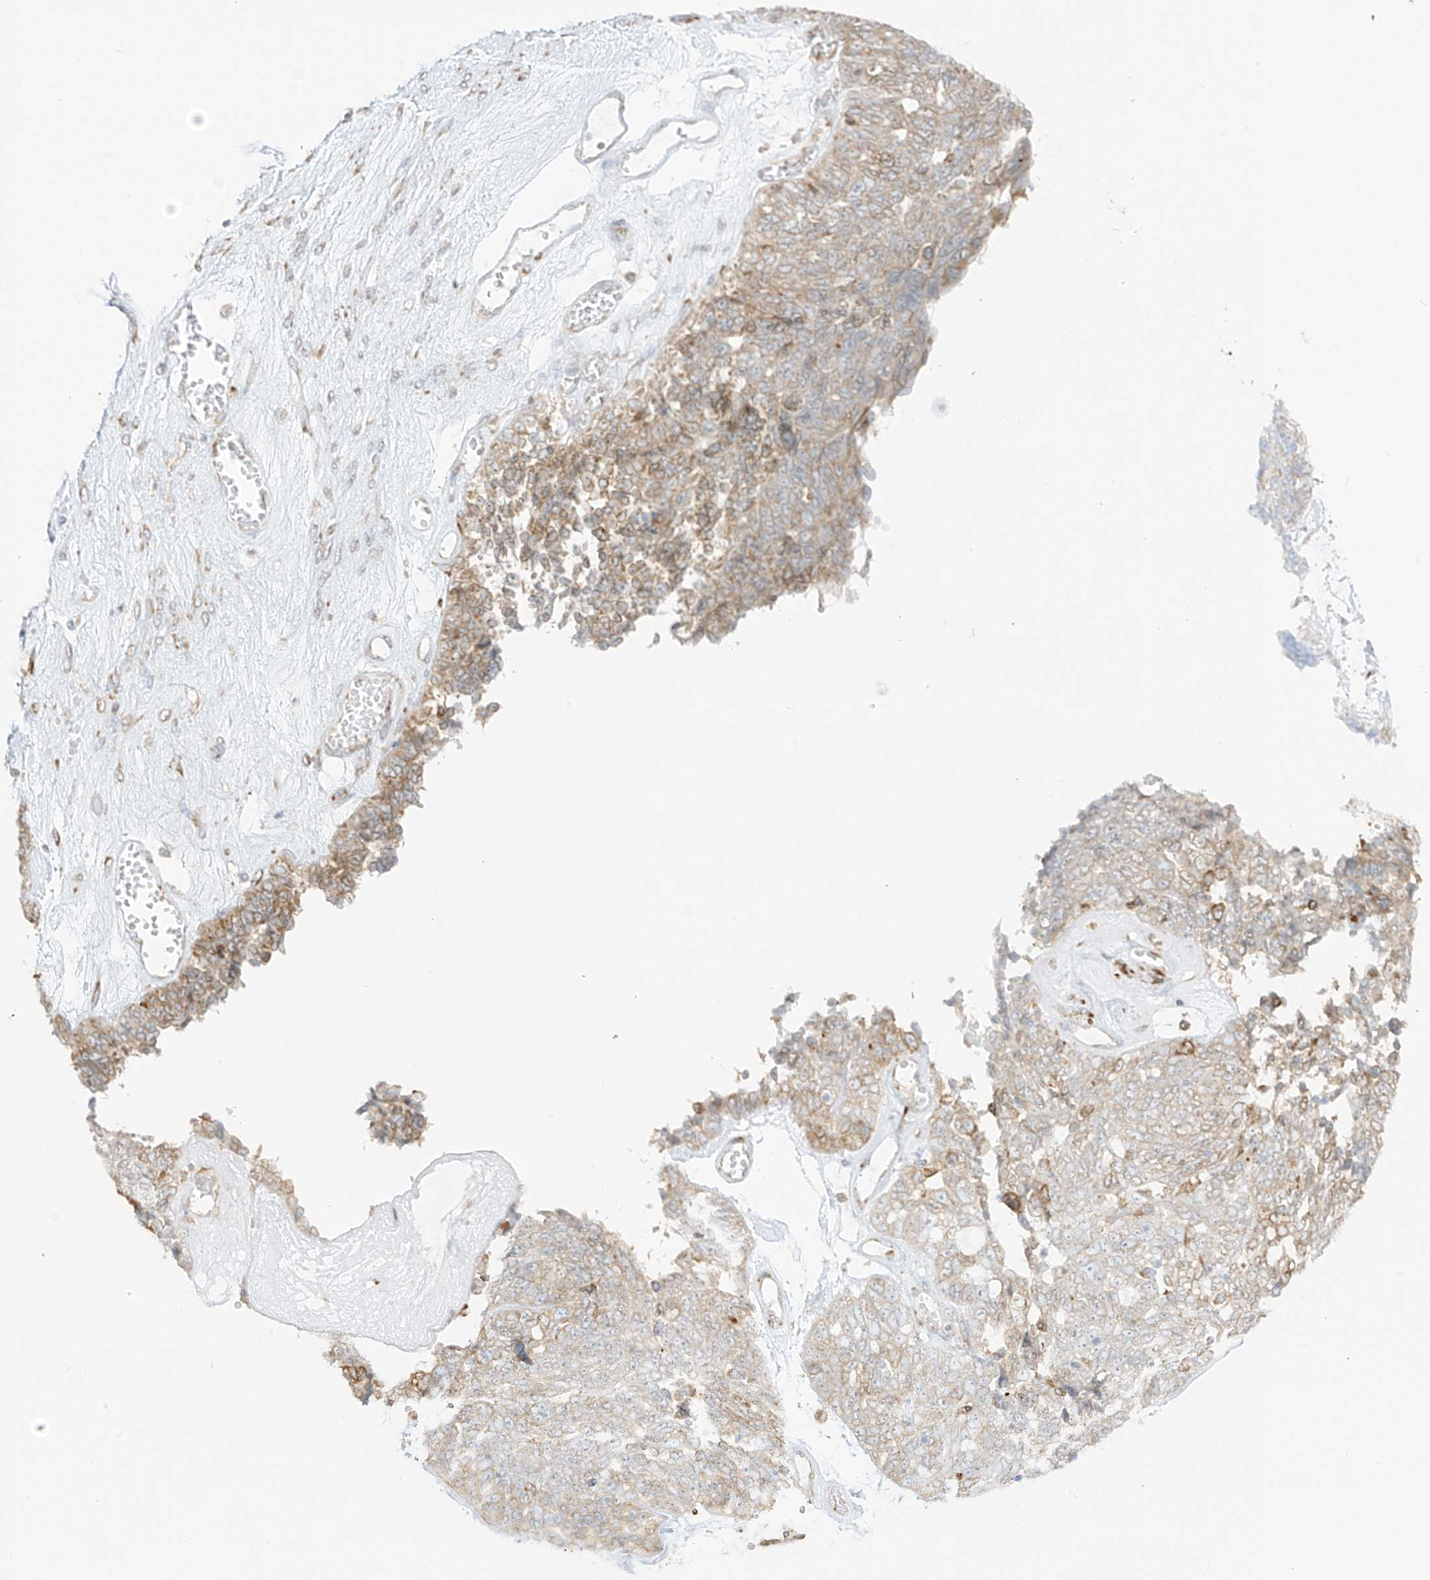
{"staining": {"intensity": "weak", "quantity": "<25%", "location": "cytoplasmic/membranous"}, "tissue": "ovarian cancer", "cell_type": "Tumor cells", "image_type": "cancer", "snomed": [{"axis": "morphology", "description": "Cystadenocarcinoma, serous, NOS"}, {"axis": "topography", "description": "Ovary"}], "caption": "Photomicrograph shows no significant protein staining in tumor cells of ovarian cancer (serous cystadenocarcinoma). The staining is performed using DAB (3,3'-diaminobenzidine) brown chromogen with nuclei counter-stained in using hematoxylin.", "gene": "LRRC59", "patient": {"sex": "female", "age": 79}}